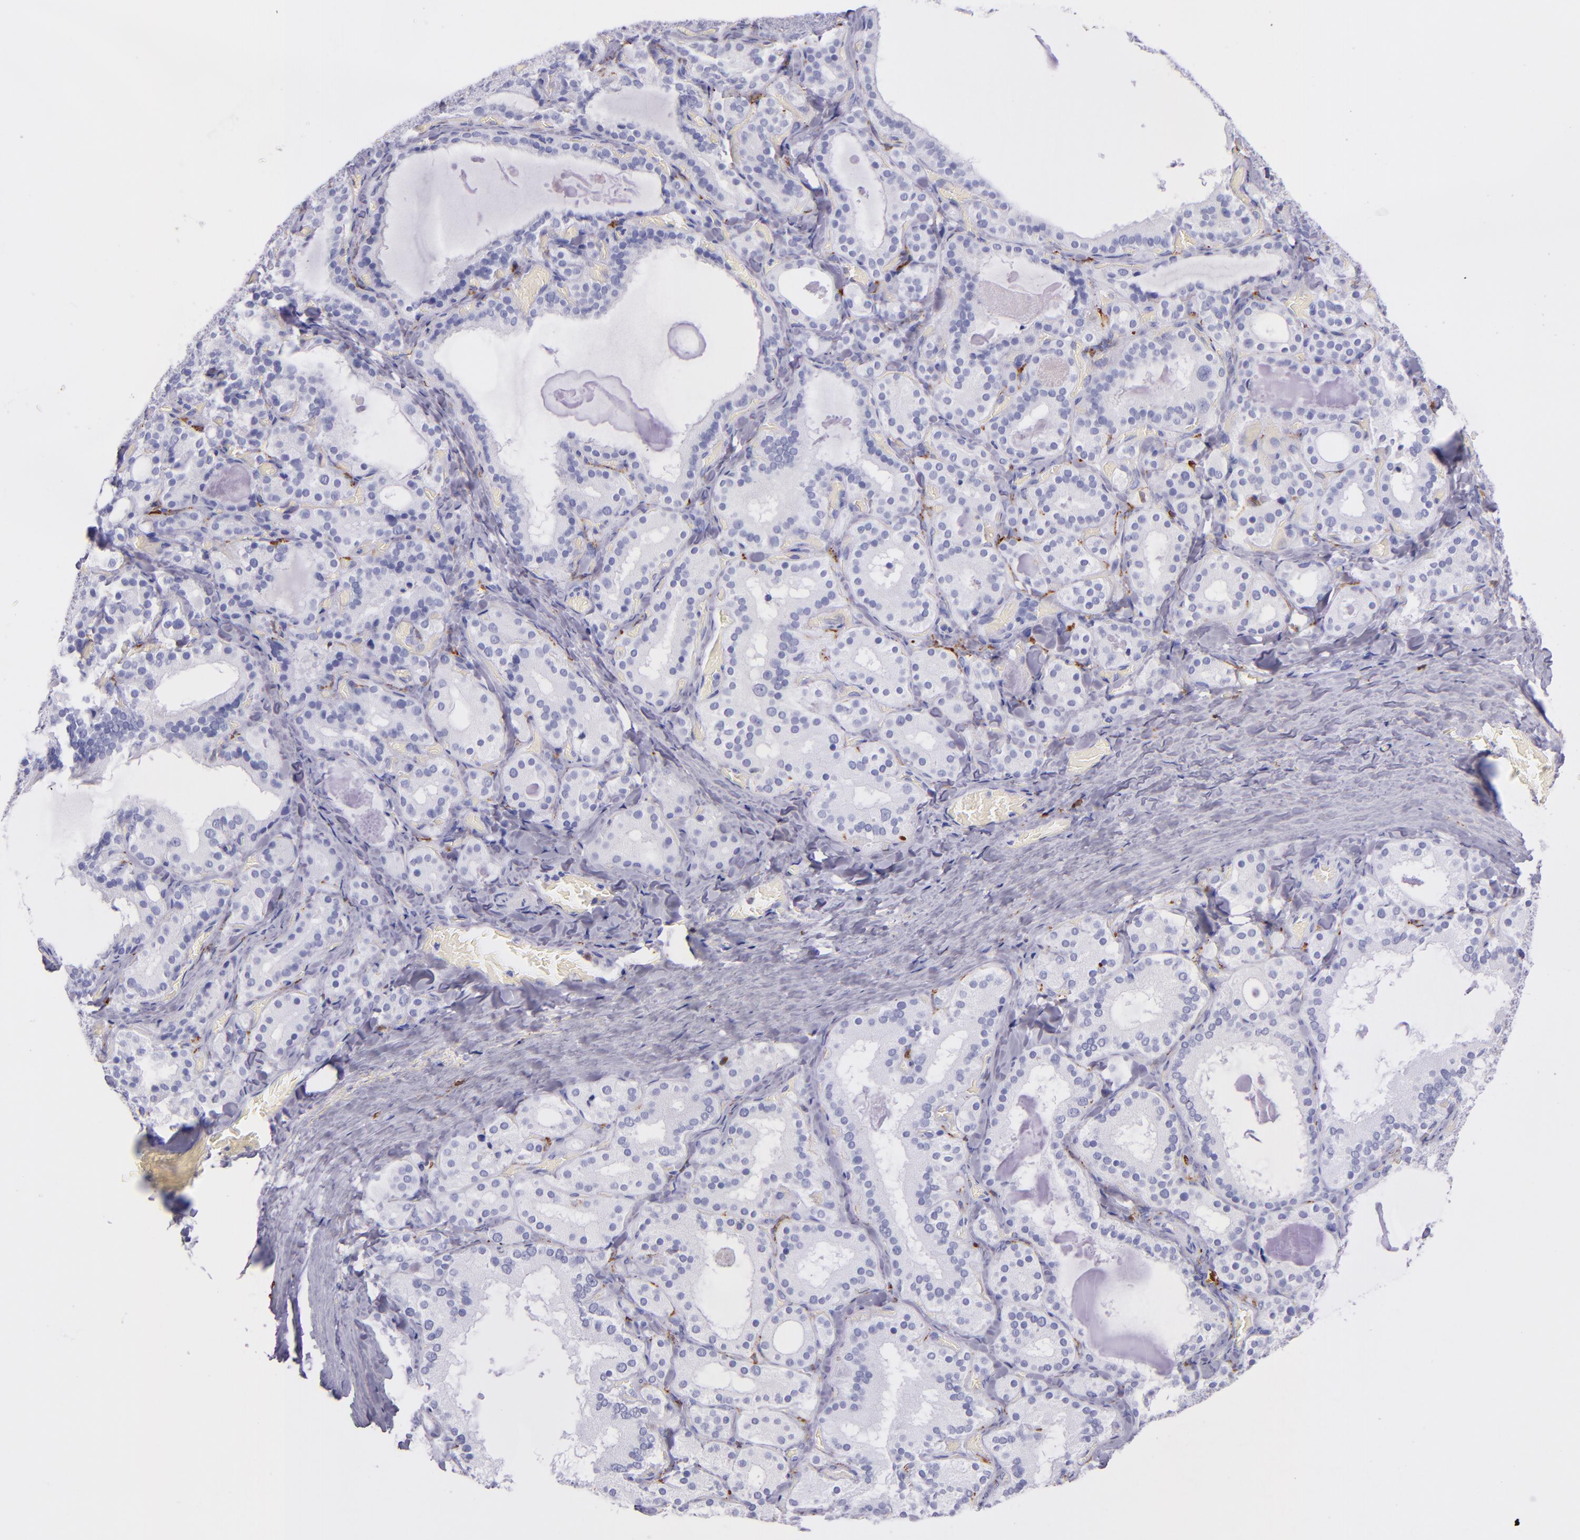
{"staining": {"intensity": "negative", "quantity": "none", "location": "none"}, "tissue": "thyroid gland", "cell_type": "Glandular cells", "image_type": "normal", "snomed": [{"axis": "morphology", "description": "Normal tissue, NOS"}, {"axis": "topography", "description": "Thyroid gland"}], "caption": "High power microscopy micrograph of an IHC histopathology image of benign thyroid gland, revealing no significant positivity in glandular cells.", "gene": "CD163", "patient": {"sex": "female", "age": 33}}